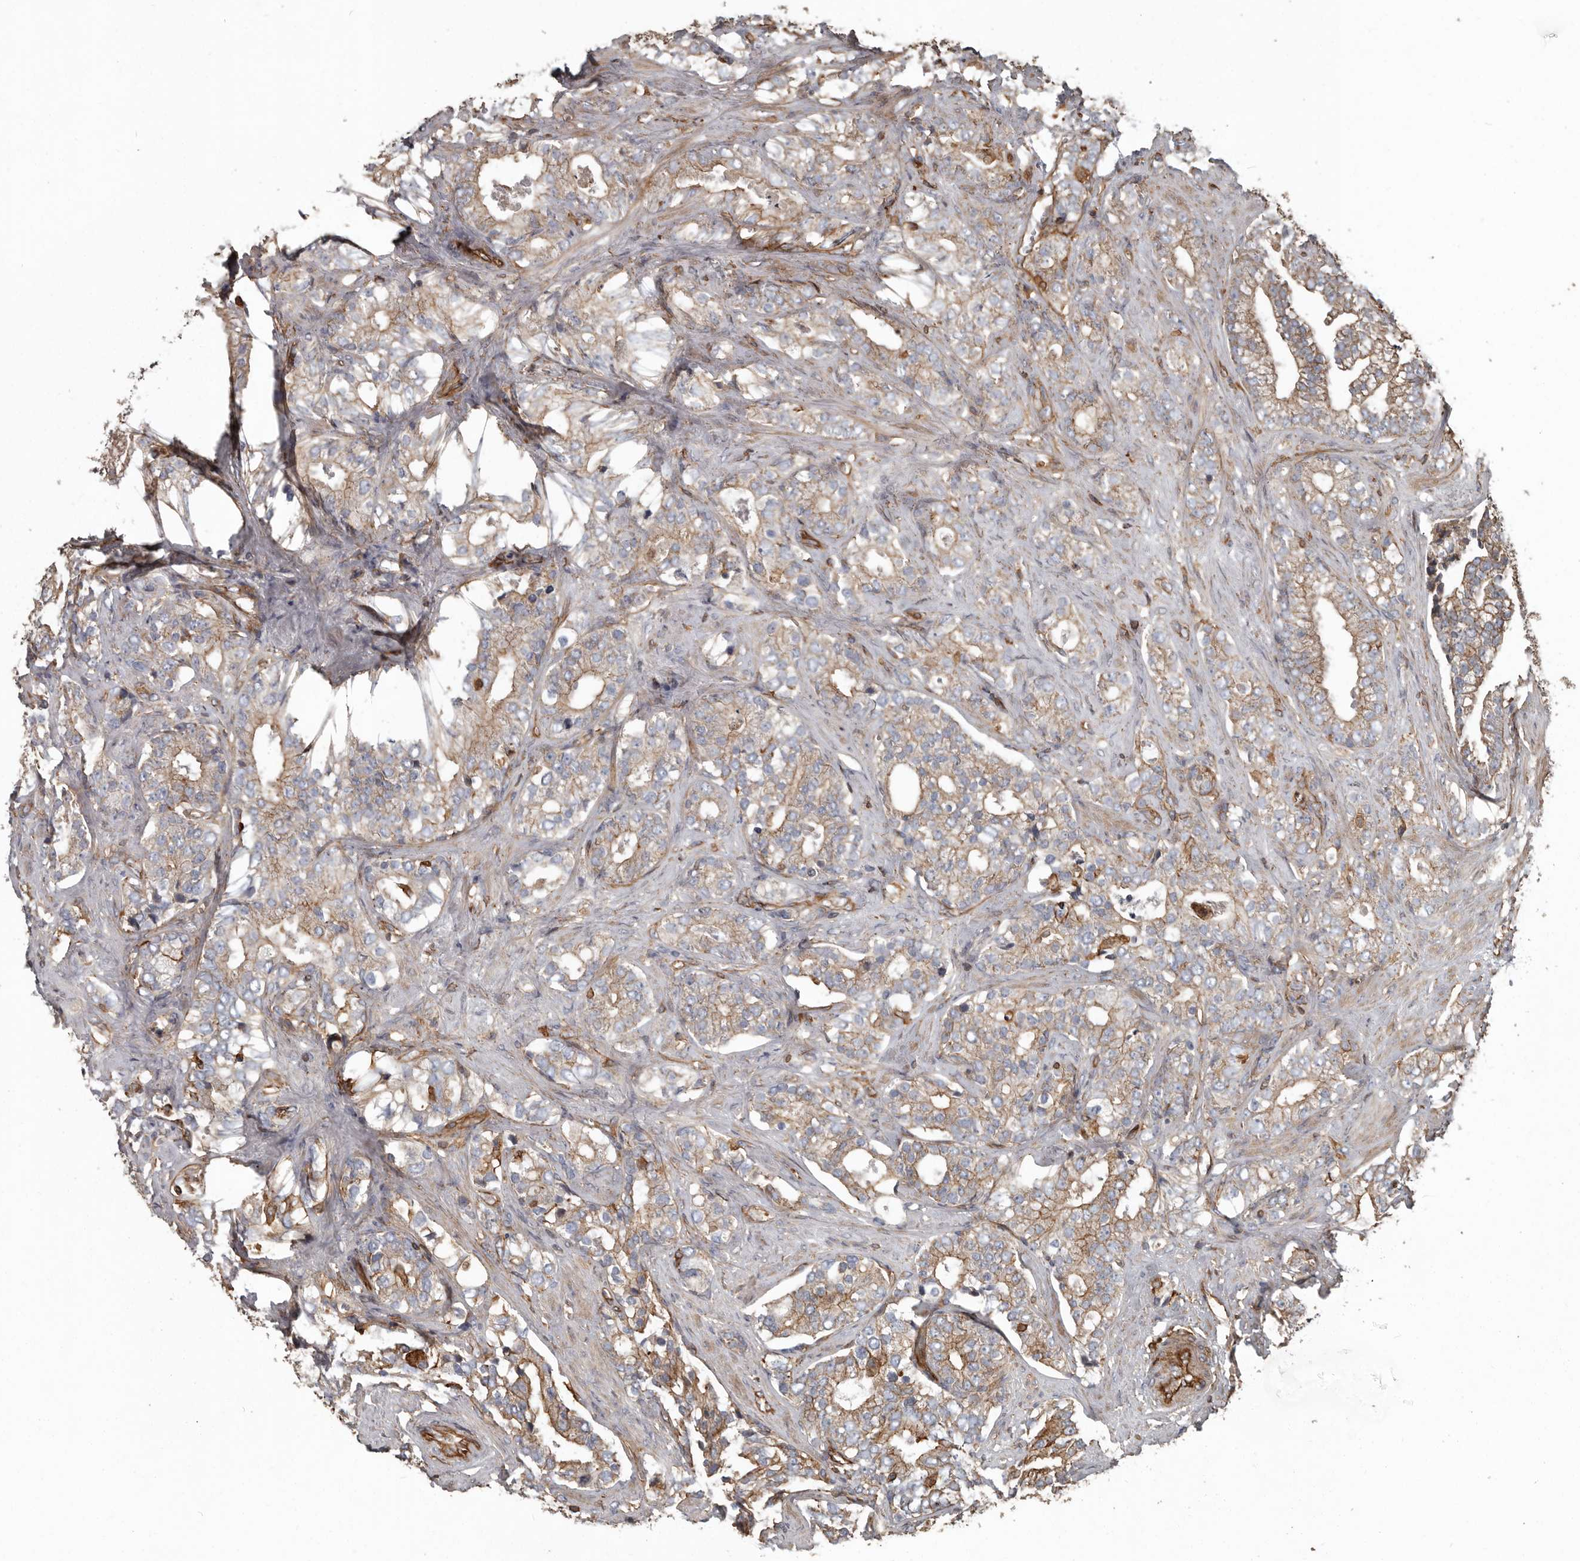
{"staining": {"intensity": "weak", "quantity": "25%-75%", "location": "cytoplasmic/membranous"}, "tissue": "prostate cancer", "cell_type": "Tumor cells", "image_type": "cancer", "snomed": [{"axis": "morphology", "description": "Adenocarcinoma, High grade"}, {"axis": "topography", "description": "Prostate and seminal vesicle, NOS"}], "caption": "Immunohistochemical staining of prostate cancer (high-grade adenocarcinoma) shows low levels of weak cytoplasmic/membranous protein staining in about 25%-75% of tumor cells. The protein is shown in brown color, while the nuclei are stained blue.", "gene": "DENND6B", "patient": {"sex": "male", "age": 67}}